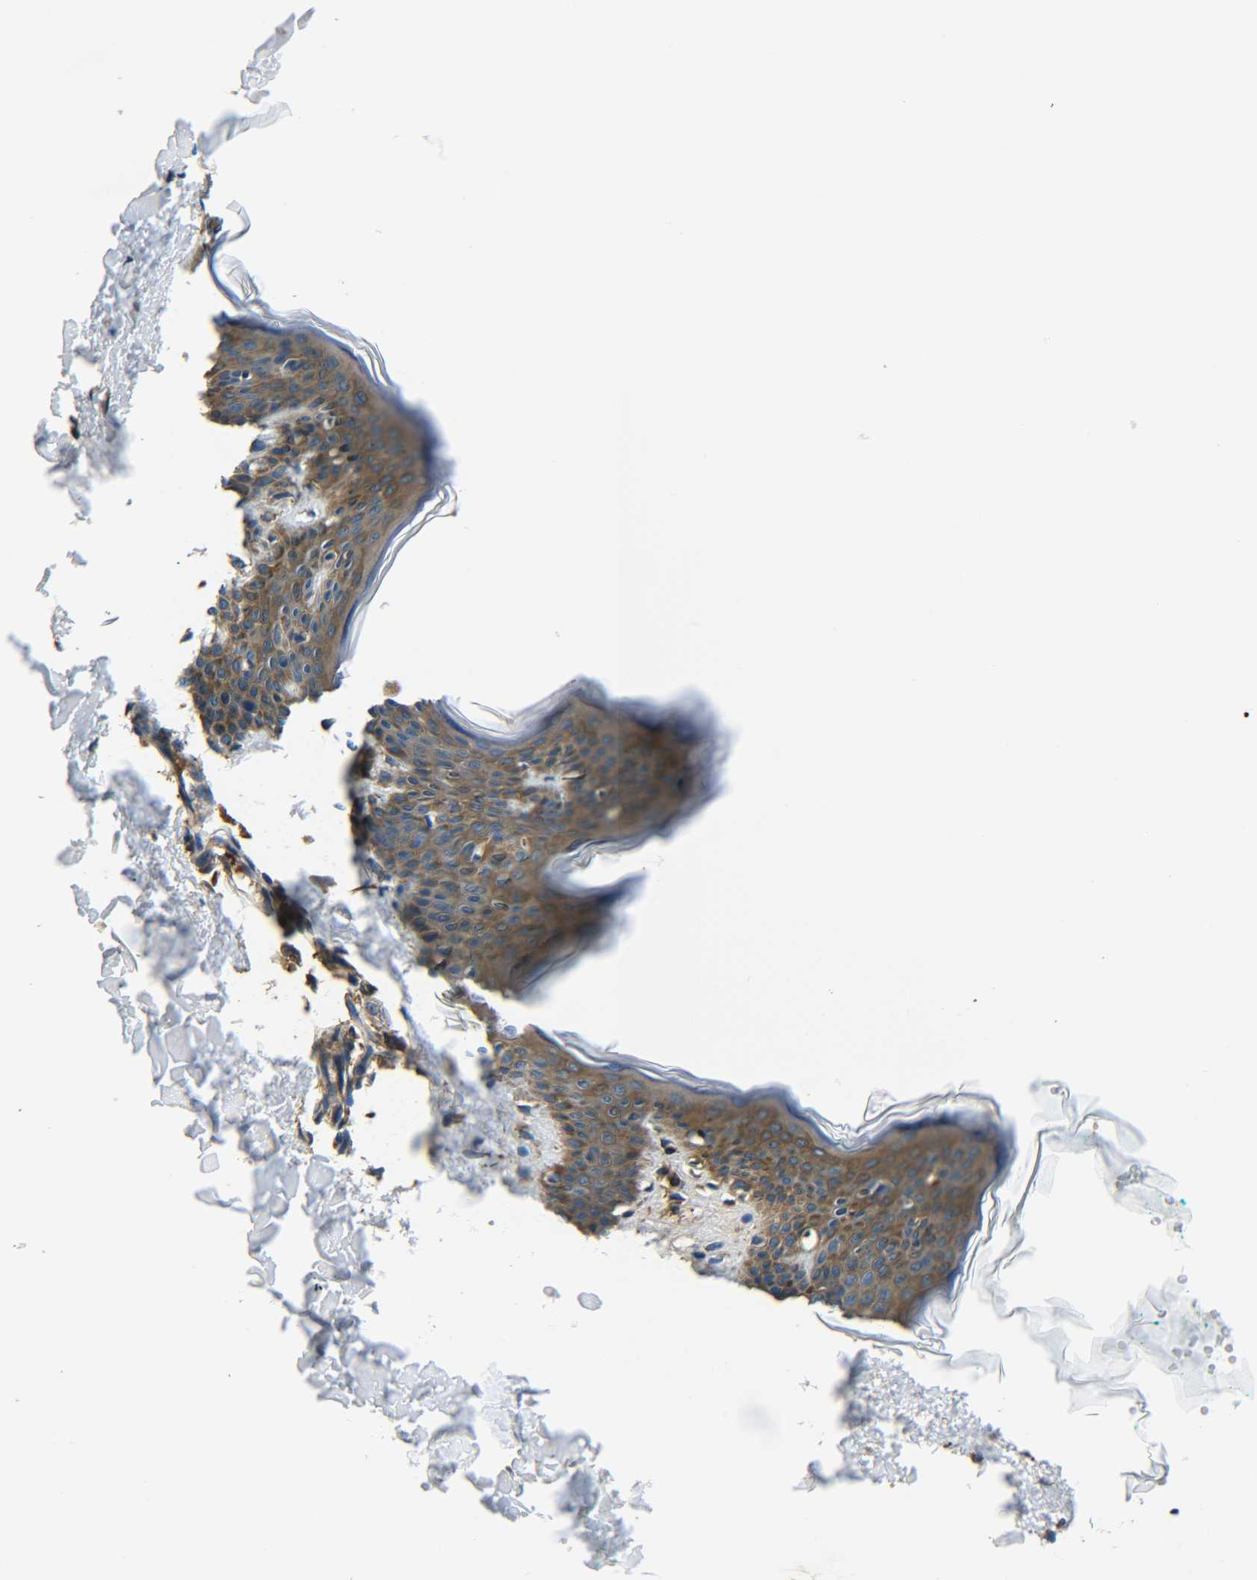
{"staining": {"intensity": "moderate", "quantity": ">75%", "location": "cytoplasmic/membranous"}, "tissue": "skin", "cell_type": "Fibroblasts", "image_type": "normal", "snomed": [{"axis": "morphology", "description": "Normal tissue, NOS"}, {"axis": "topography", "description": "Skin"}], "caption": "Immunohistochemistry (IHC) (DAB (3,3'-diaminobenzidine)) staining of benign human skin demonstrates moderate cytoplasmic/membranous protein expression in approximately >75% of fibroblasts.", "gene": "PREB", "patient": {"sex": "female", "age": 17}}